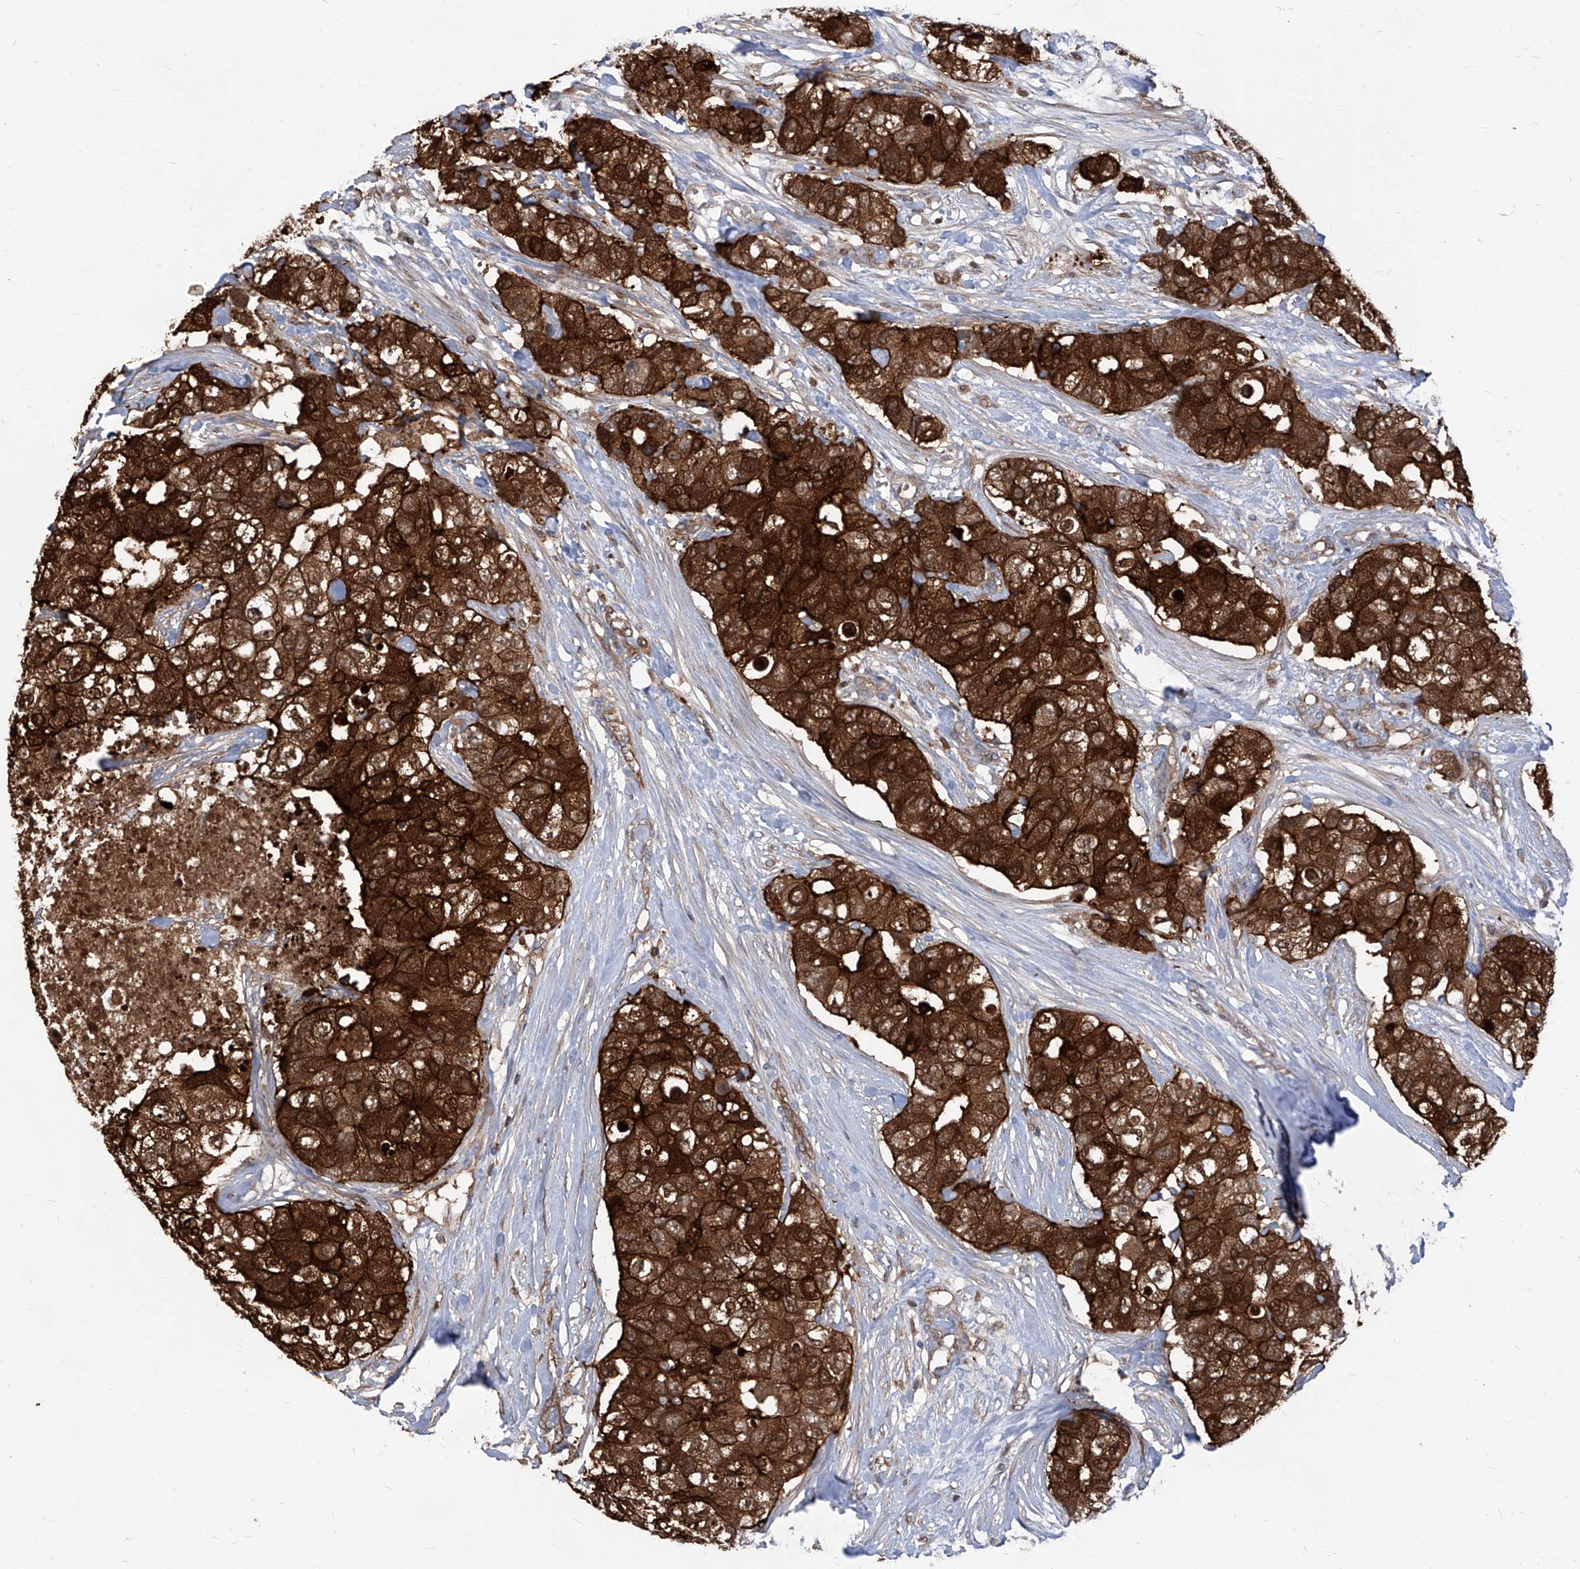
{"staining": {"intensity": "strong", "quantity": ">75%", "location": "cytoplasmic/membranous"}, "tissue": "breast cancer", "cell_type": "Tumor cells", "image_type": "cancer", "snomed": [{"axis": "morphology", "description": "Duct carcinoma"}, {"axis": "topography", "description": "Breast"}], "caption": "Breast cancer was stained to show a protein in brown. There is high levels of strong cytoplasmic/membranous expression in about >75% of tumor cells.", "gene": "ABRACL", "patient": {"sex": "female", "age": 62}}